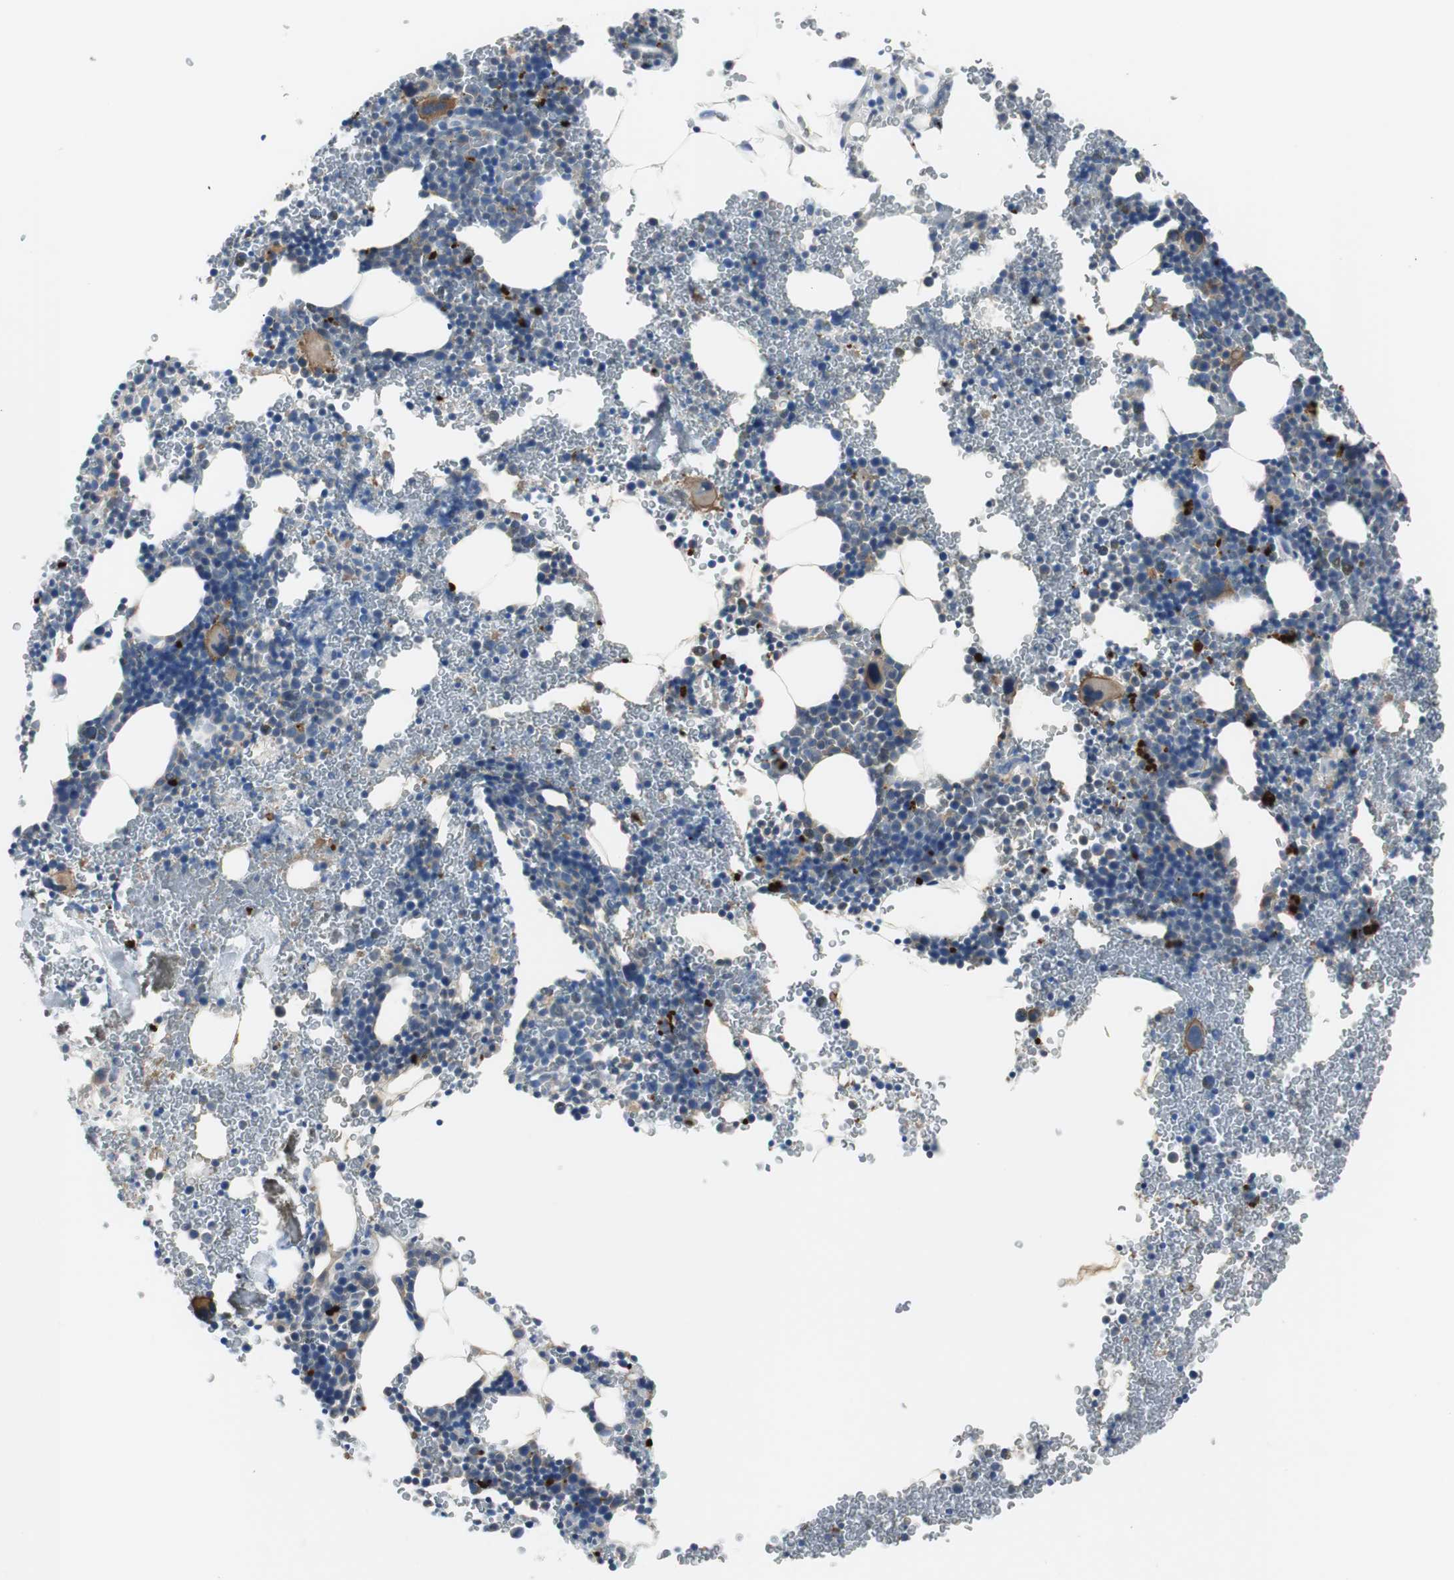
{"staining": {"intensity": "moderate", "quantity": "<25%", "location": "cytoplasmic/membranous"}, "tissue": "bone marrow", "cell_type": "Hematopoietic cells", "image_type": "normal", "snomed": [{"axis": "morphology", "description": "Normal tissue, NOS"}, {"axis": "morphology", "description": "Inflammation, NOS"}, {"axis": "topography", "description": "Bone marrow"}], "caption": "The immunohistochemical stain labels moderate cytoplasmic/membranous expression in hematopoietic cells of normal bone marrow. The staining was performed using DAB (3,3'-diaminobenzidine) to visualize the protein expression in brown, while the nuclei were stained in blue with hematoxylin (Magnification: 20x).", "gene": "RASA1", "patient": {"sex": "male", "age": 22}}